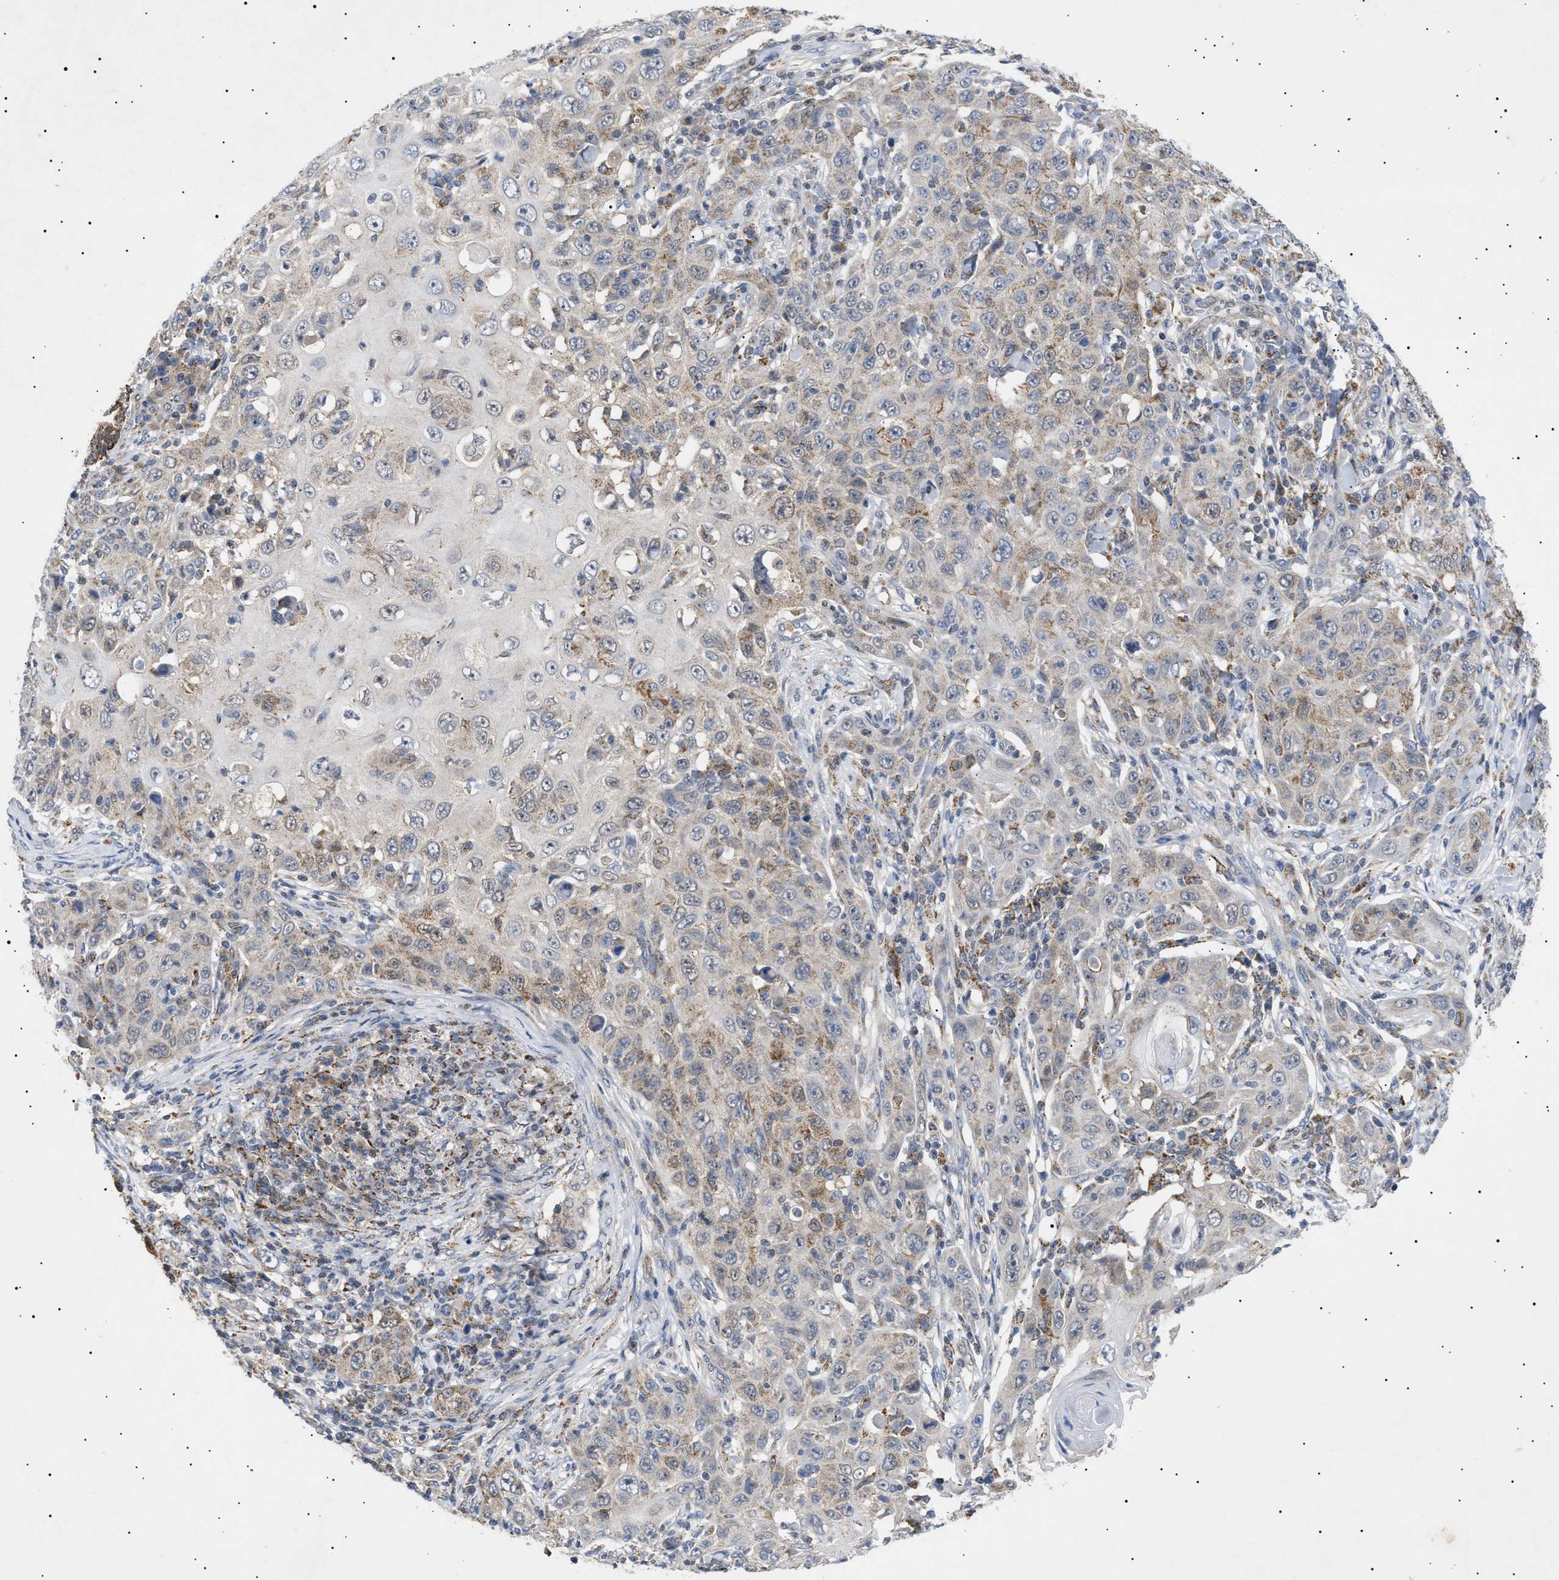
{"staining": {"intensity": "weak", "quantity": "25%-75%", "location": "cytoplasmic/membranous"}, "tissue": "skin cancer", "cell_type": "Tumor cells", "image_type": "cancer", "snomed": [{"axis": "morphology", "description": "Squamous cell carcinoma, NOS"}, {"axis": "topography", "description": "Skin"}], "caption": "DAB (3,3'-diaminobenzidine) immunohistochemical staining of human squamous cell carcinoma (skin) demonstrates weak cytoplasmic/membranous protein expression in about 25%-75% of tumor cells. Nuclei are stained in blue.", "gene": "SIRT5", "patient": {"sex": "female", "age": 88}}